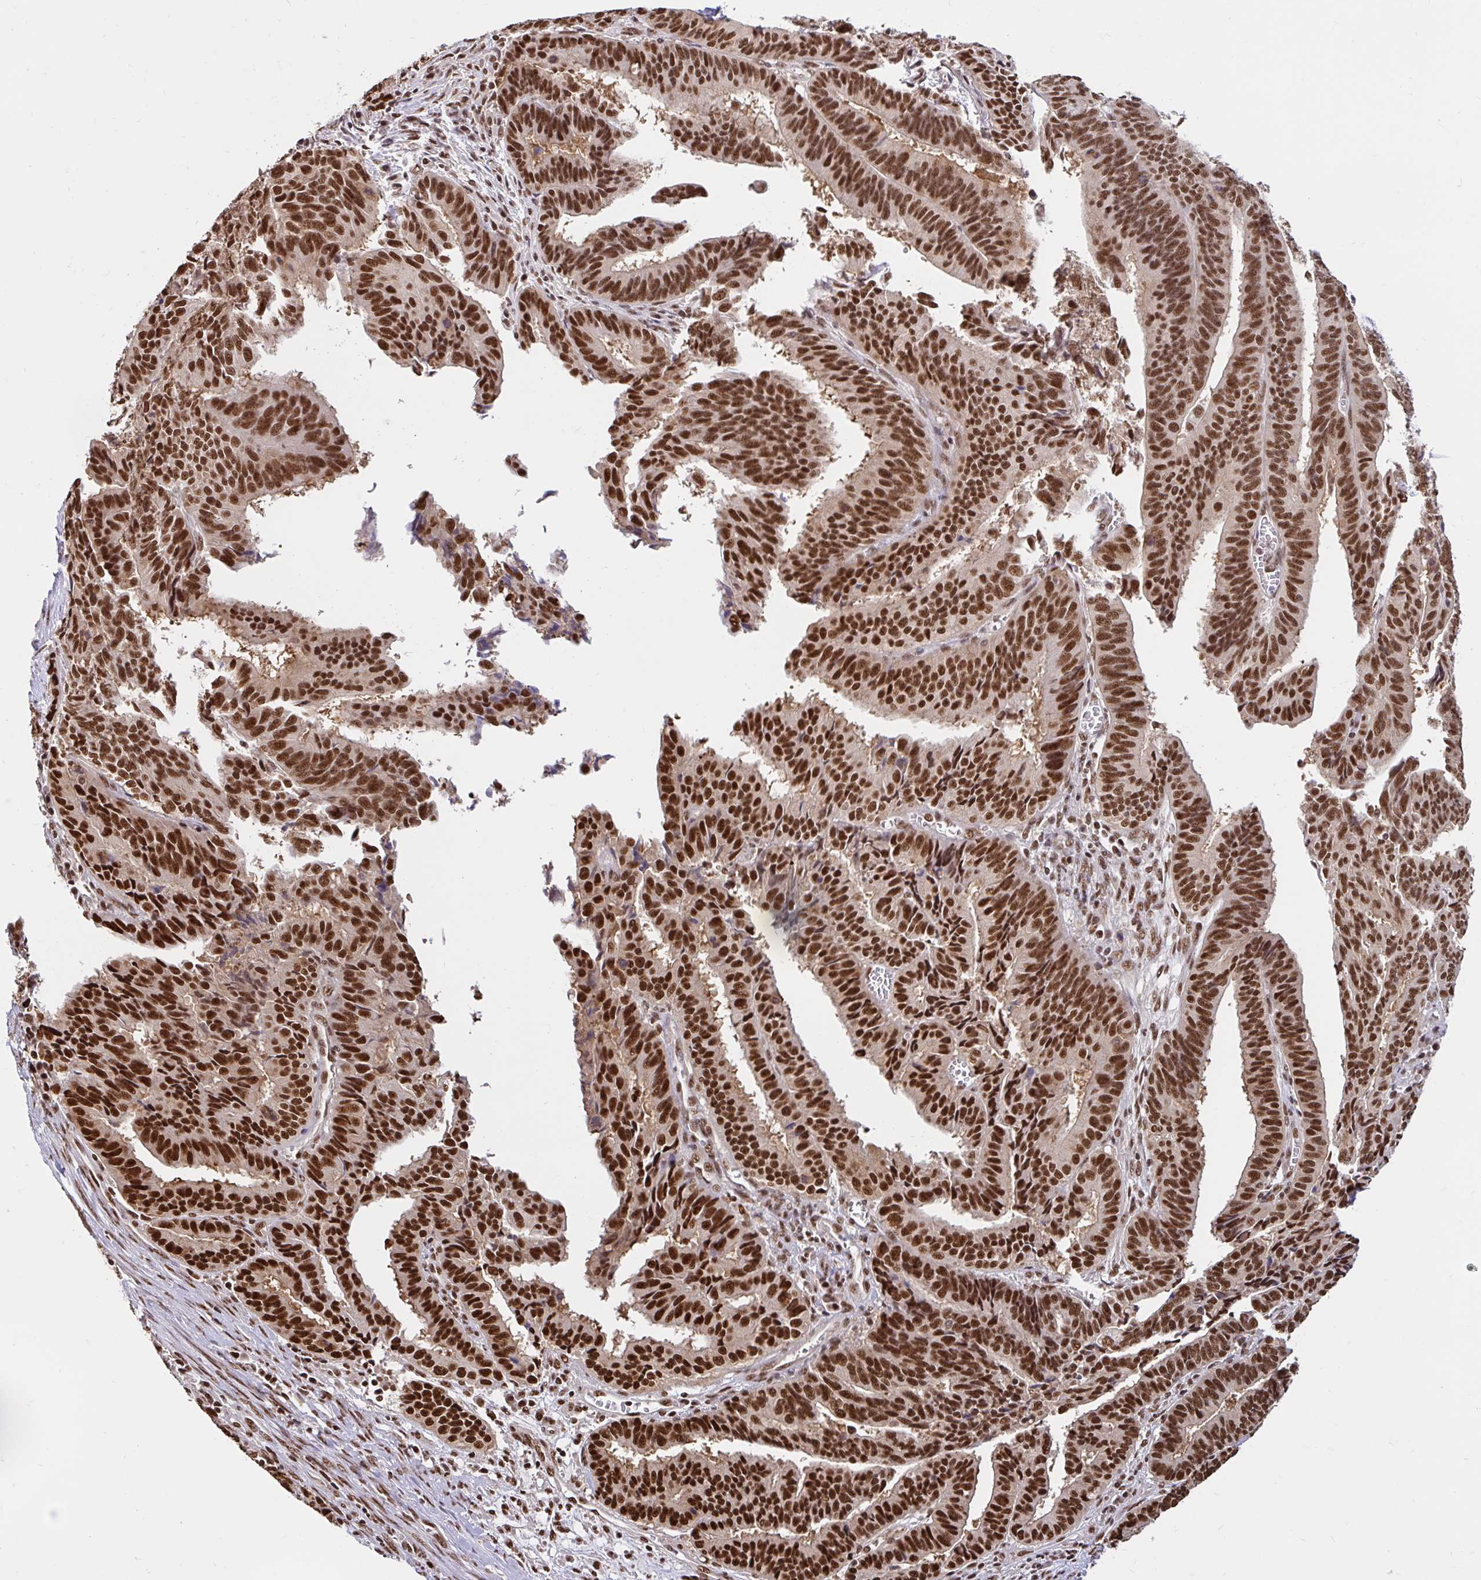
{"staining": {"intensity": "strong", "quantity": ">75%", "location": "nuclear"}, "tissue": "endometrial cancer", "cell_type": "Tumor cells", "image_type": "cancer", "snomed": [{"axis": "morphology", "description": "Adenocarcinoma, NOS"}, {"axis": "topography", "description": "Endometrium"}], "caption": "Adenocarcinoma (endometrial) was stained to show a protein in brown. There is high levels of strong nuclear positivity in approximately >75% of tumor cells. (DAB (3,3'-diaminobenzidine) = brown stain, brightfield microscopy at high magnification).", "gene": "ABCA9", "patient": {"sex": "female", "age": 65}}